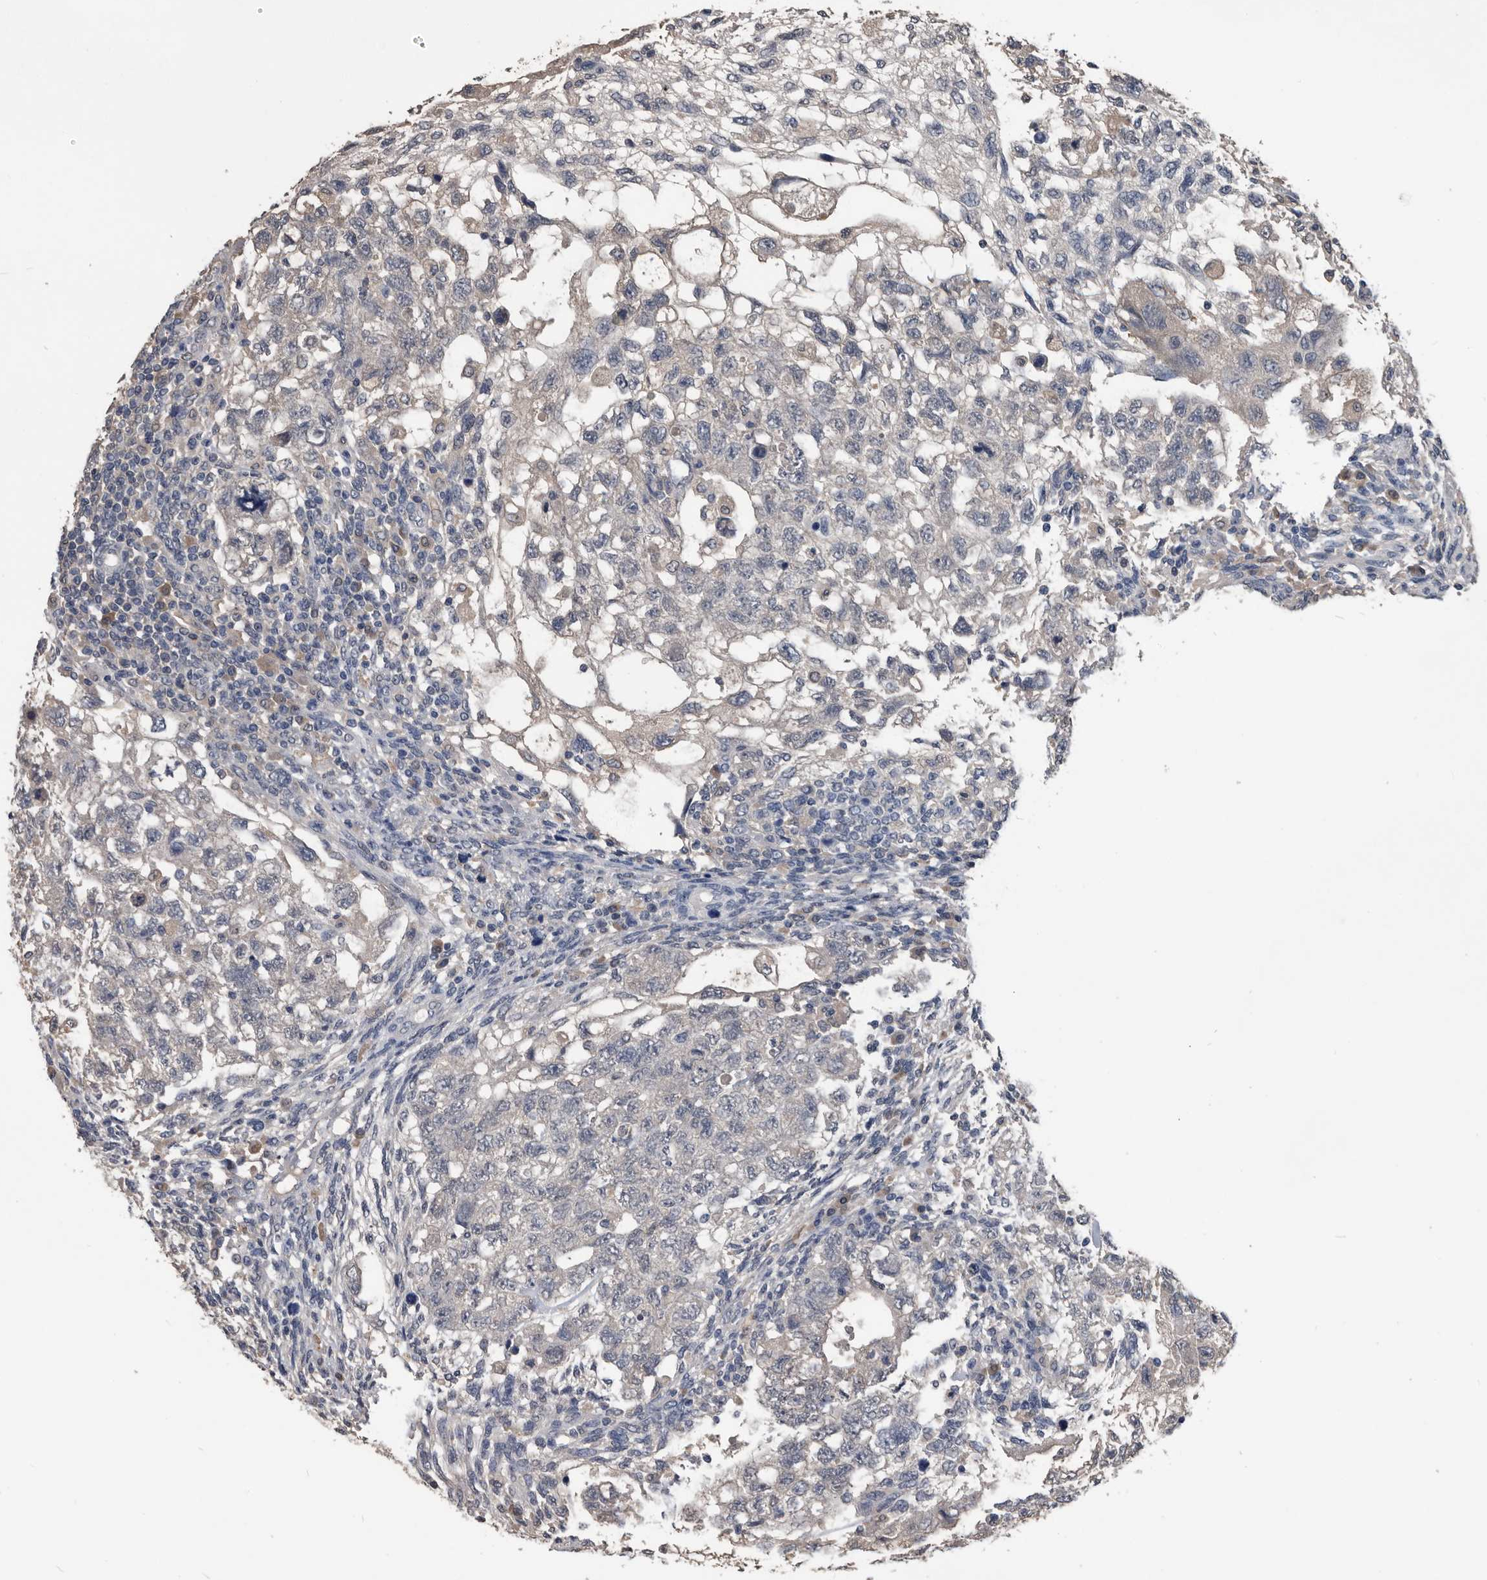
{"staining": {"intensity": "negative", "quantity": "none", "location": "none"}, "tissue": "testis cancer", "cell_type": "Tumor cells", "image_type": "cancer", "snomed": [{"axis": "morphology", "description": "Normal tissue, NOS"}, {"axis": "morphology", "description": "Carcinoma, Embryonal, NOS"}, {"axis": "topography", "description": "Testis"}], "caption": "Immunohistochemical staining of testis cancer (embryonal carcinoma) demonstrates no significant positivity in tumor cells.", "gene": "PDXK", "patient": {"sex": "male", "age": 36}}